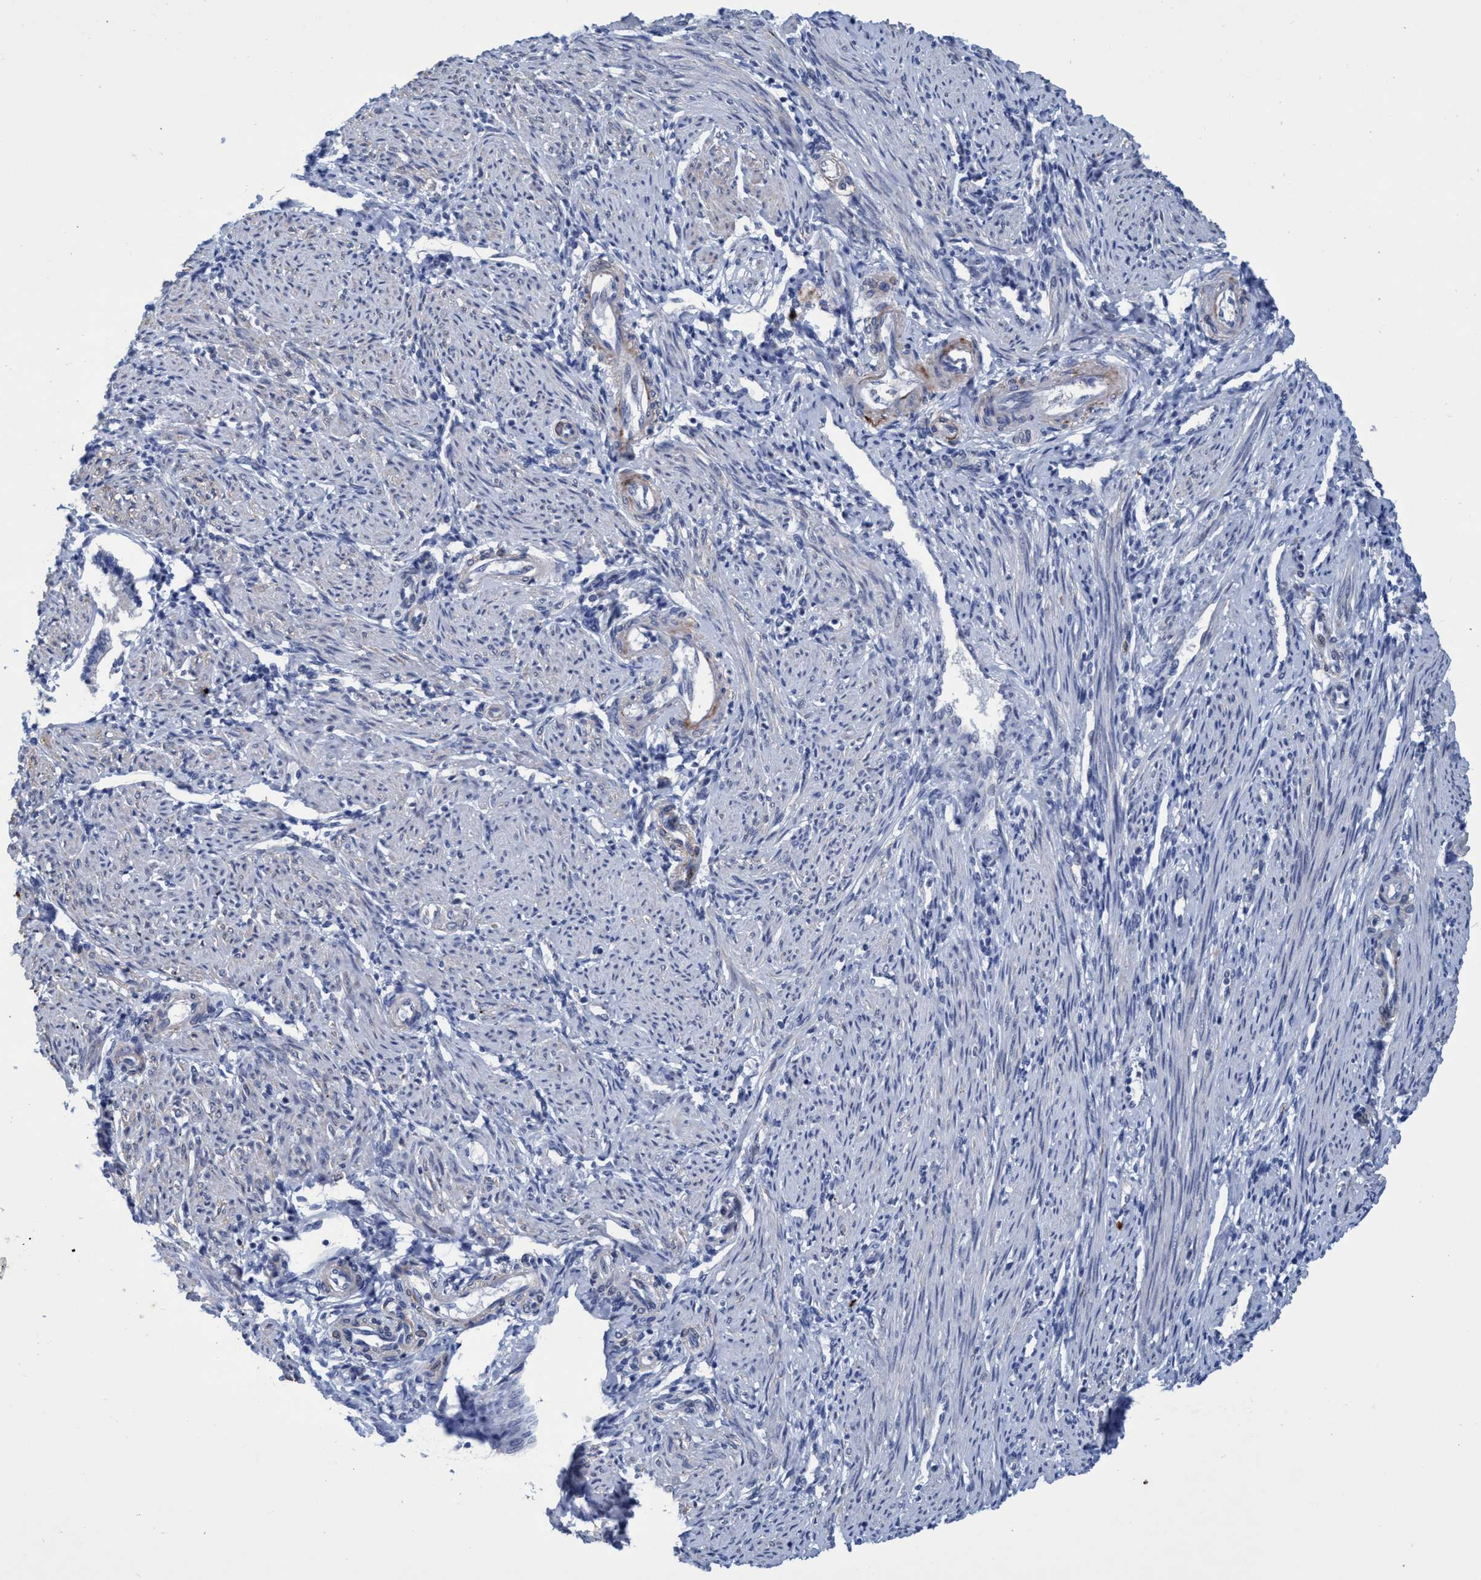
{"staining": {"intensity": "negative", "quantity": "none", "location": "none"}, "tissue": "endometrium", "cell_type": "Cells in endometrial stroma", "image_type": "normal", "snomed": [{"axis": "morphology", "description": "Normal tissue, NOS"}, {"axis": "topography", "description": "Endometrium"}], "caption": "Cells in endometrial stroma show no significant protein staining in normal endometrium. (Brightfield microscopy of DAB (3,3'-diaminobenzidine) immunohistochemistry at high magnification).", "gene": "SLC43A2", "patient": {"sex": "female", "age": 42}}